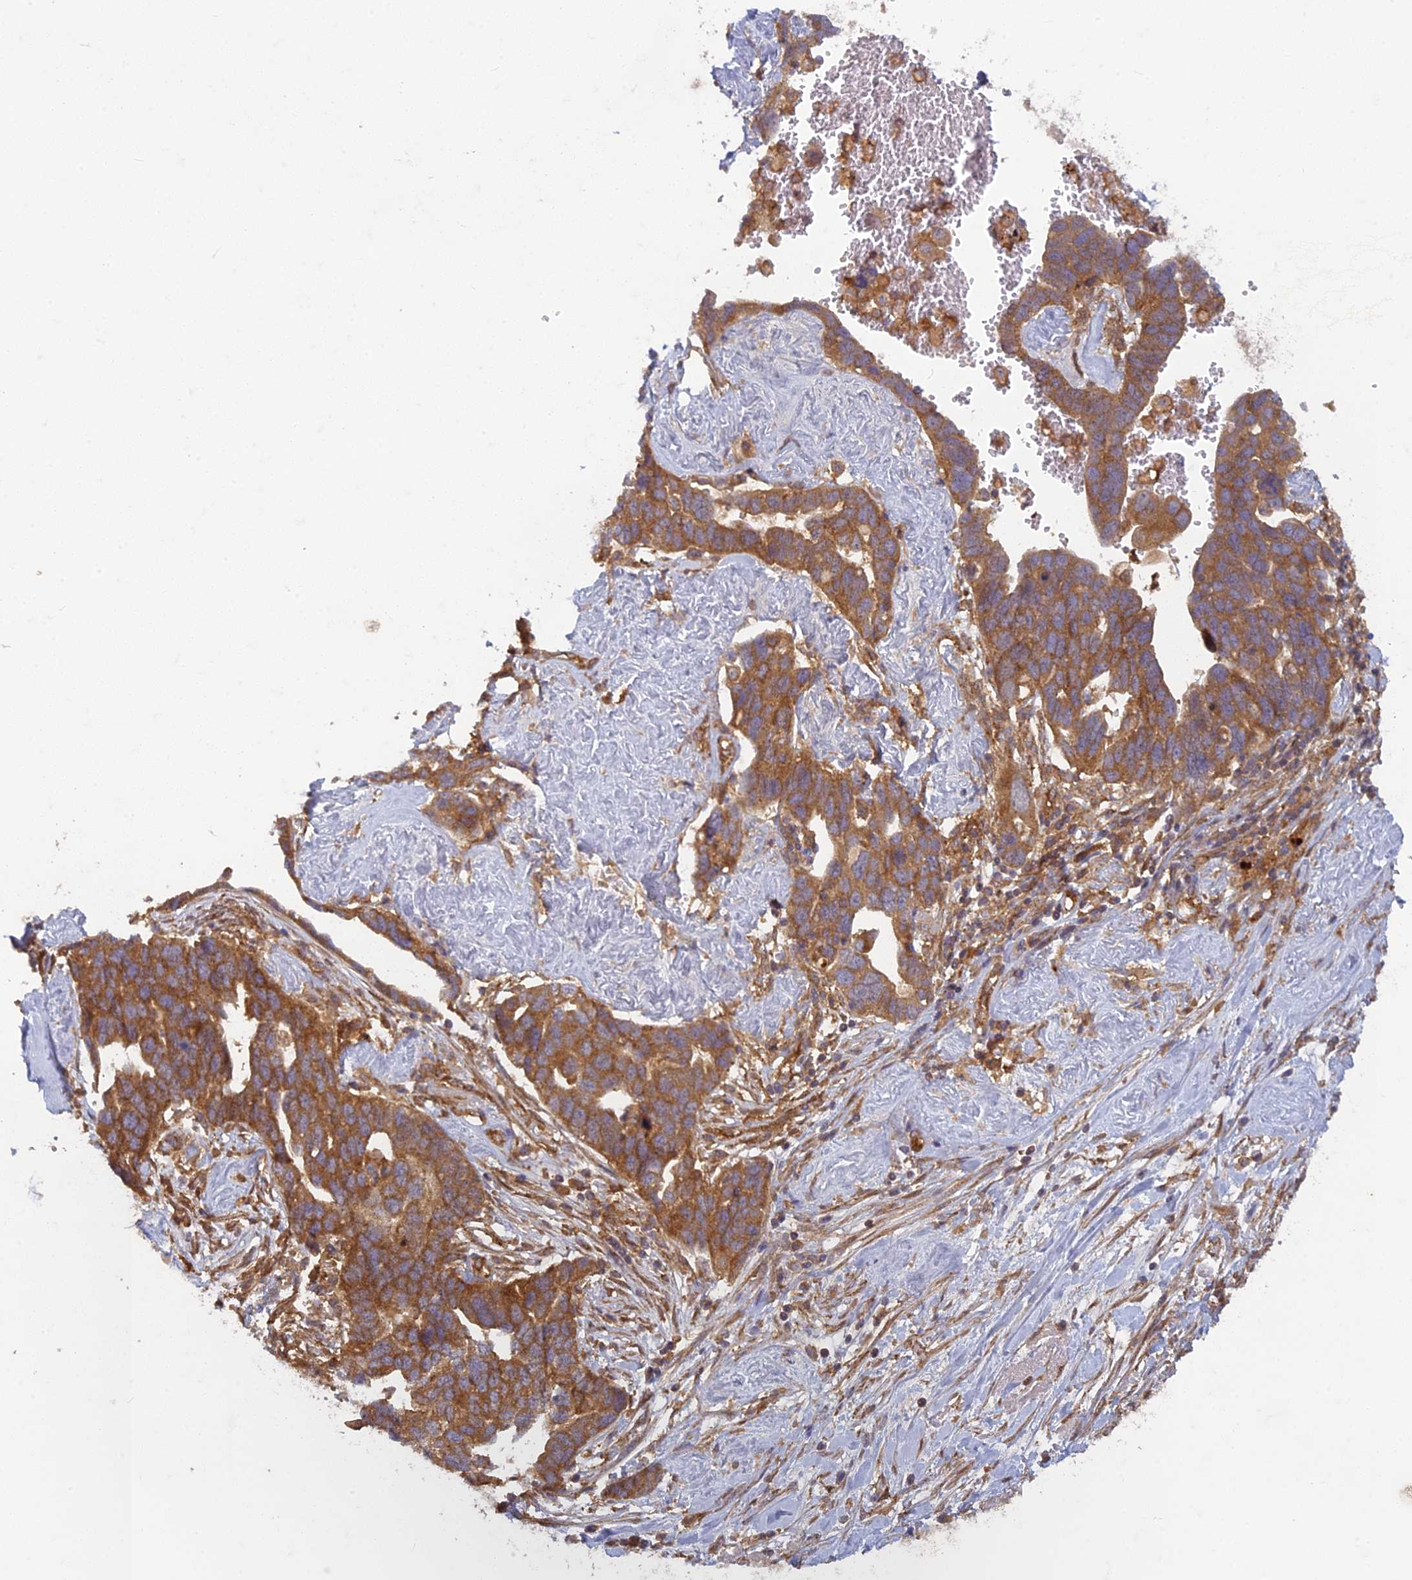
{"staining": {"intensity": "strong", "quantity": ">75%", "location": "cytoplasmic/membranous"}, "tissue": "ovarian cancer", "cell_type": "Tumor cells", "image_type": "cancer", "snomed": [{"axis": "morphology", "description": "Cystadenocarcinoma, serous, NOS"}, {"axis": "topography", "description": "Ovary"}], "caption": "Immunohistochemistry (IHC) of serous cystadenocarcinoma (ovarian) reveals high levels of strong cytoplasmic/membranous positivity in about >75% of tumor cells.", "gene": "TCF25", "patient": {"sex": "female", "age": 54}}